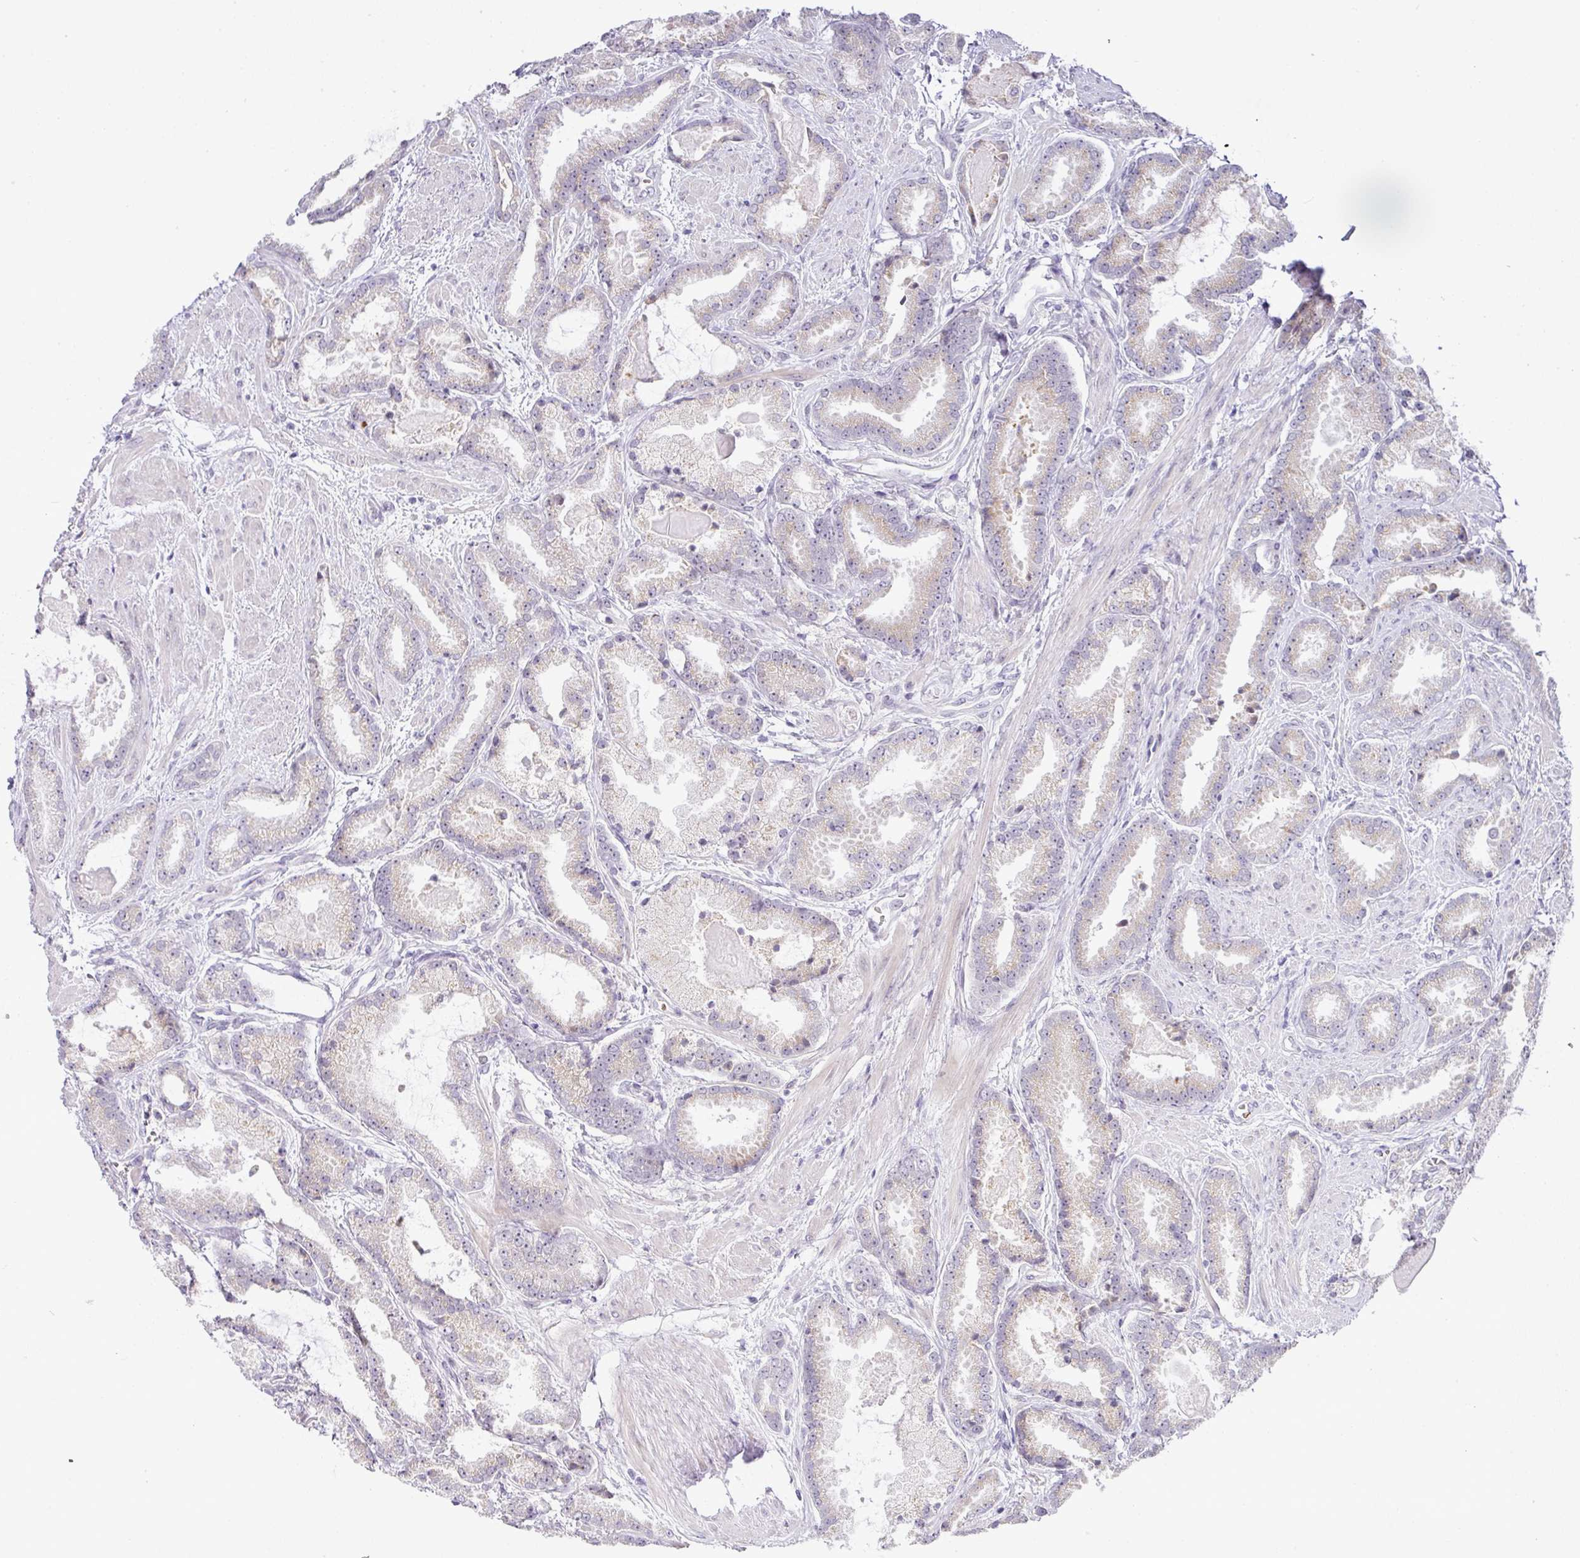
{"staining": {"intensity": "weak", "quantity": "<25%", "location": "cytoplasmic/membranous"}, "tissue": "prostate cancer", "cell_type": "Tumor cells", "image_type": "cancer", "snomed": [{"axis": "morphology", "description": "Adenocarcinoma, Low grade"}, {"axis": "topography", "description": "Prostate"}], "caption": "IHC histopathology image of neoplastic tissue: human low-grade adenocarcinoma (prostate) stained with DAB (3,3'-diaminobenzidine) exhibits no significant protein expression in tumor cells.", "gene": "PARP2", "patient": {"sex": "male", "age": 62}}